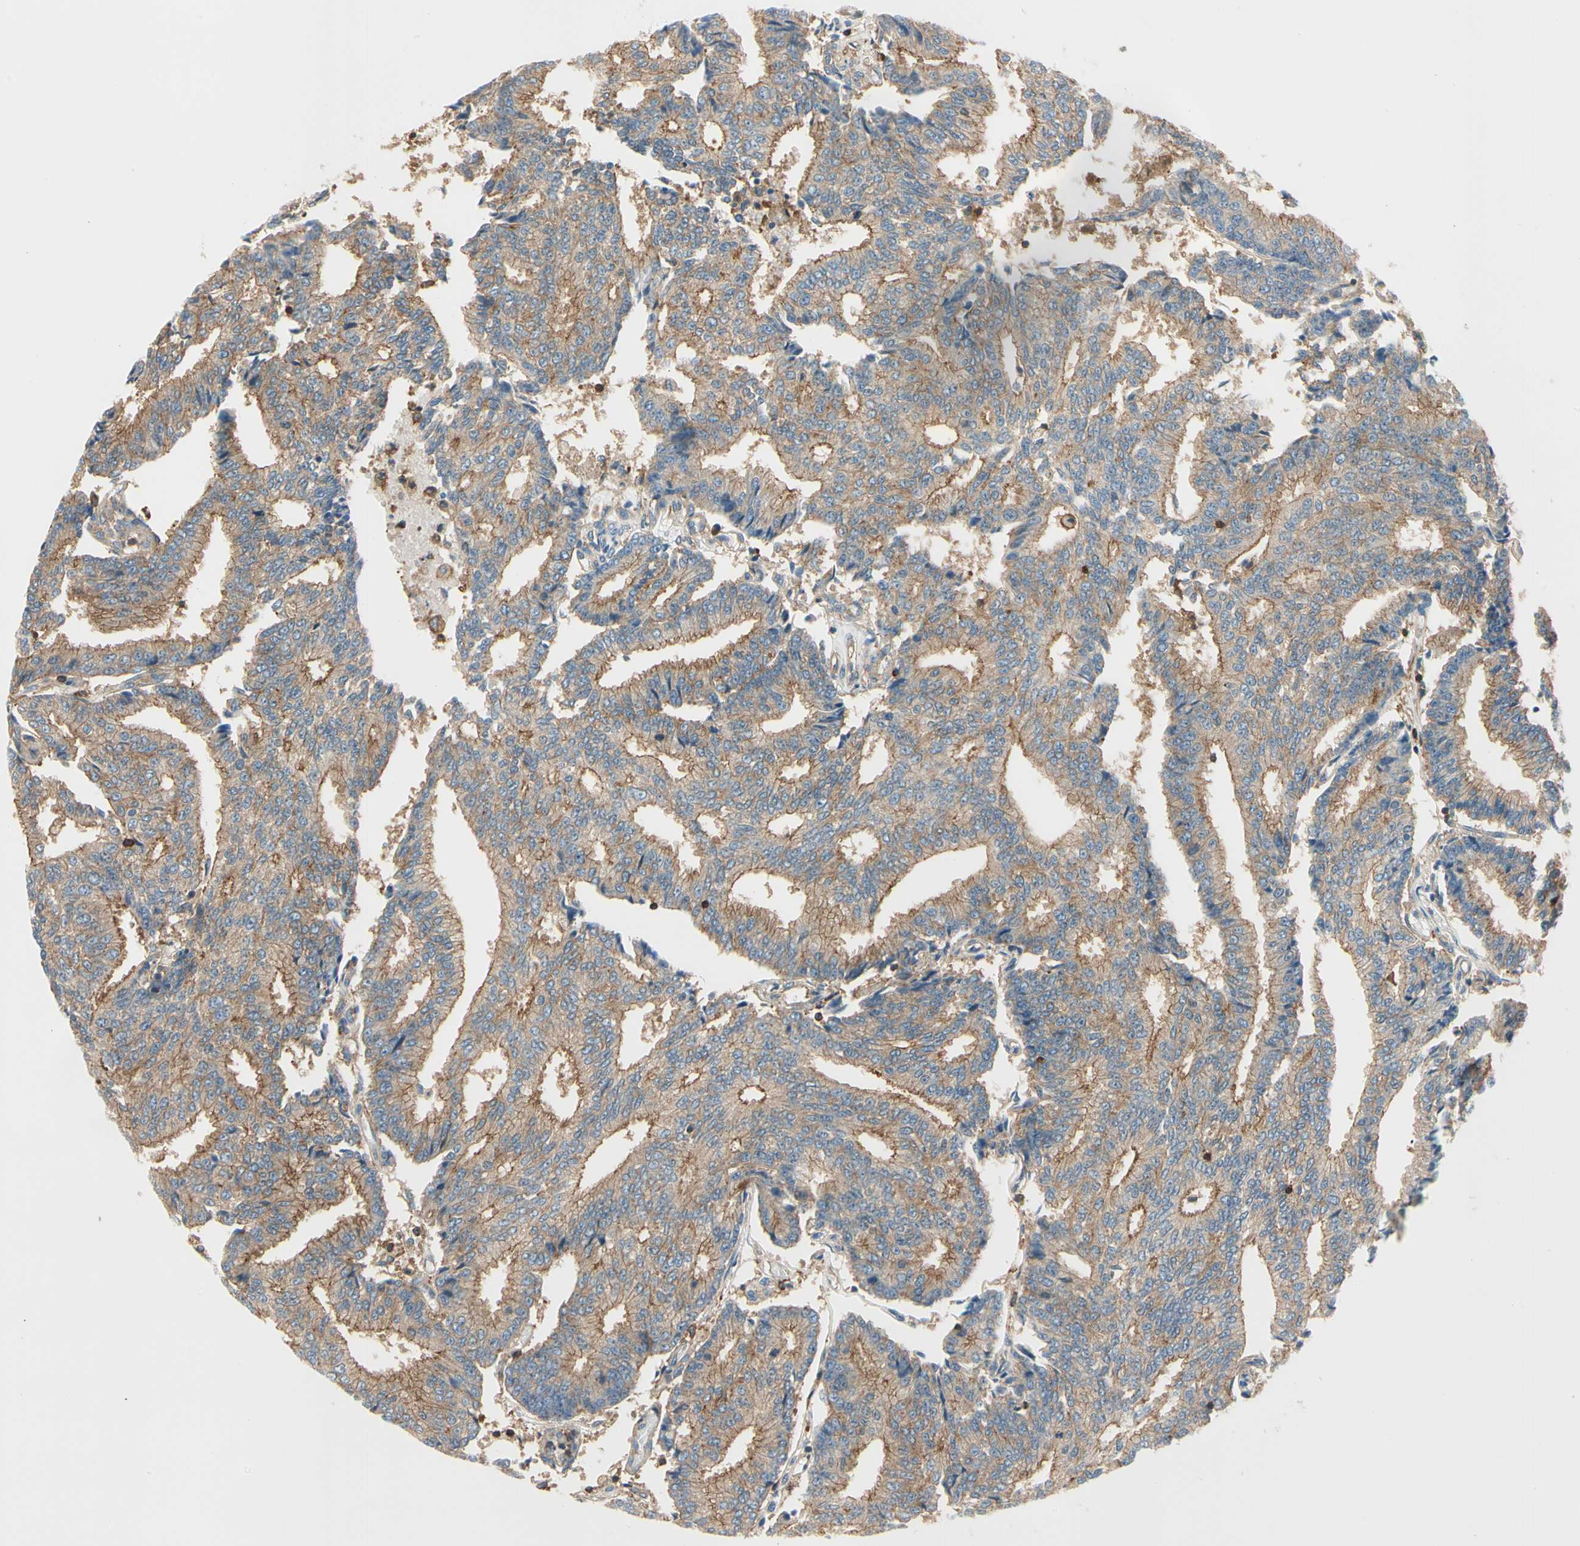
{"staining": {"intensity": "moderate", "quantity": ">75%", "location": "cytoplasmic/membranous"}, "tissue": "prostate cancer", "cell_type": "Tumor cells", "image_type": "cancer", "snomed": [{"axis": "morphology", "description": "Adenocarcinoma, High grade"}, {"axis": "topography", "description": "Prostate"}], "caption": "Brown immunohistochemical staining in prostate cancer (adenocarcinoma (high-grade)) demonstrates moderate cytoplasmic/membranous expression in about >75% of tumor cells.", "gene": "CAPZA2", "patient": {"sex": "male", "age": 55}}